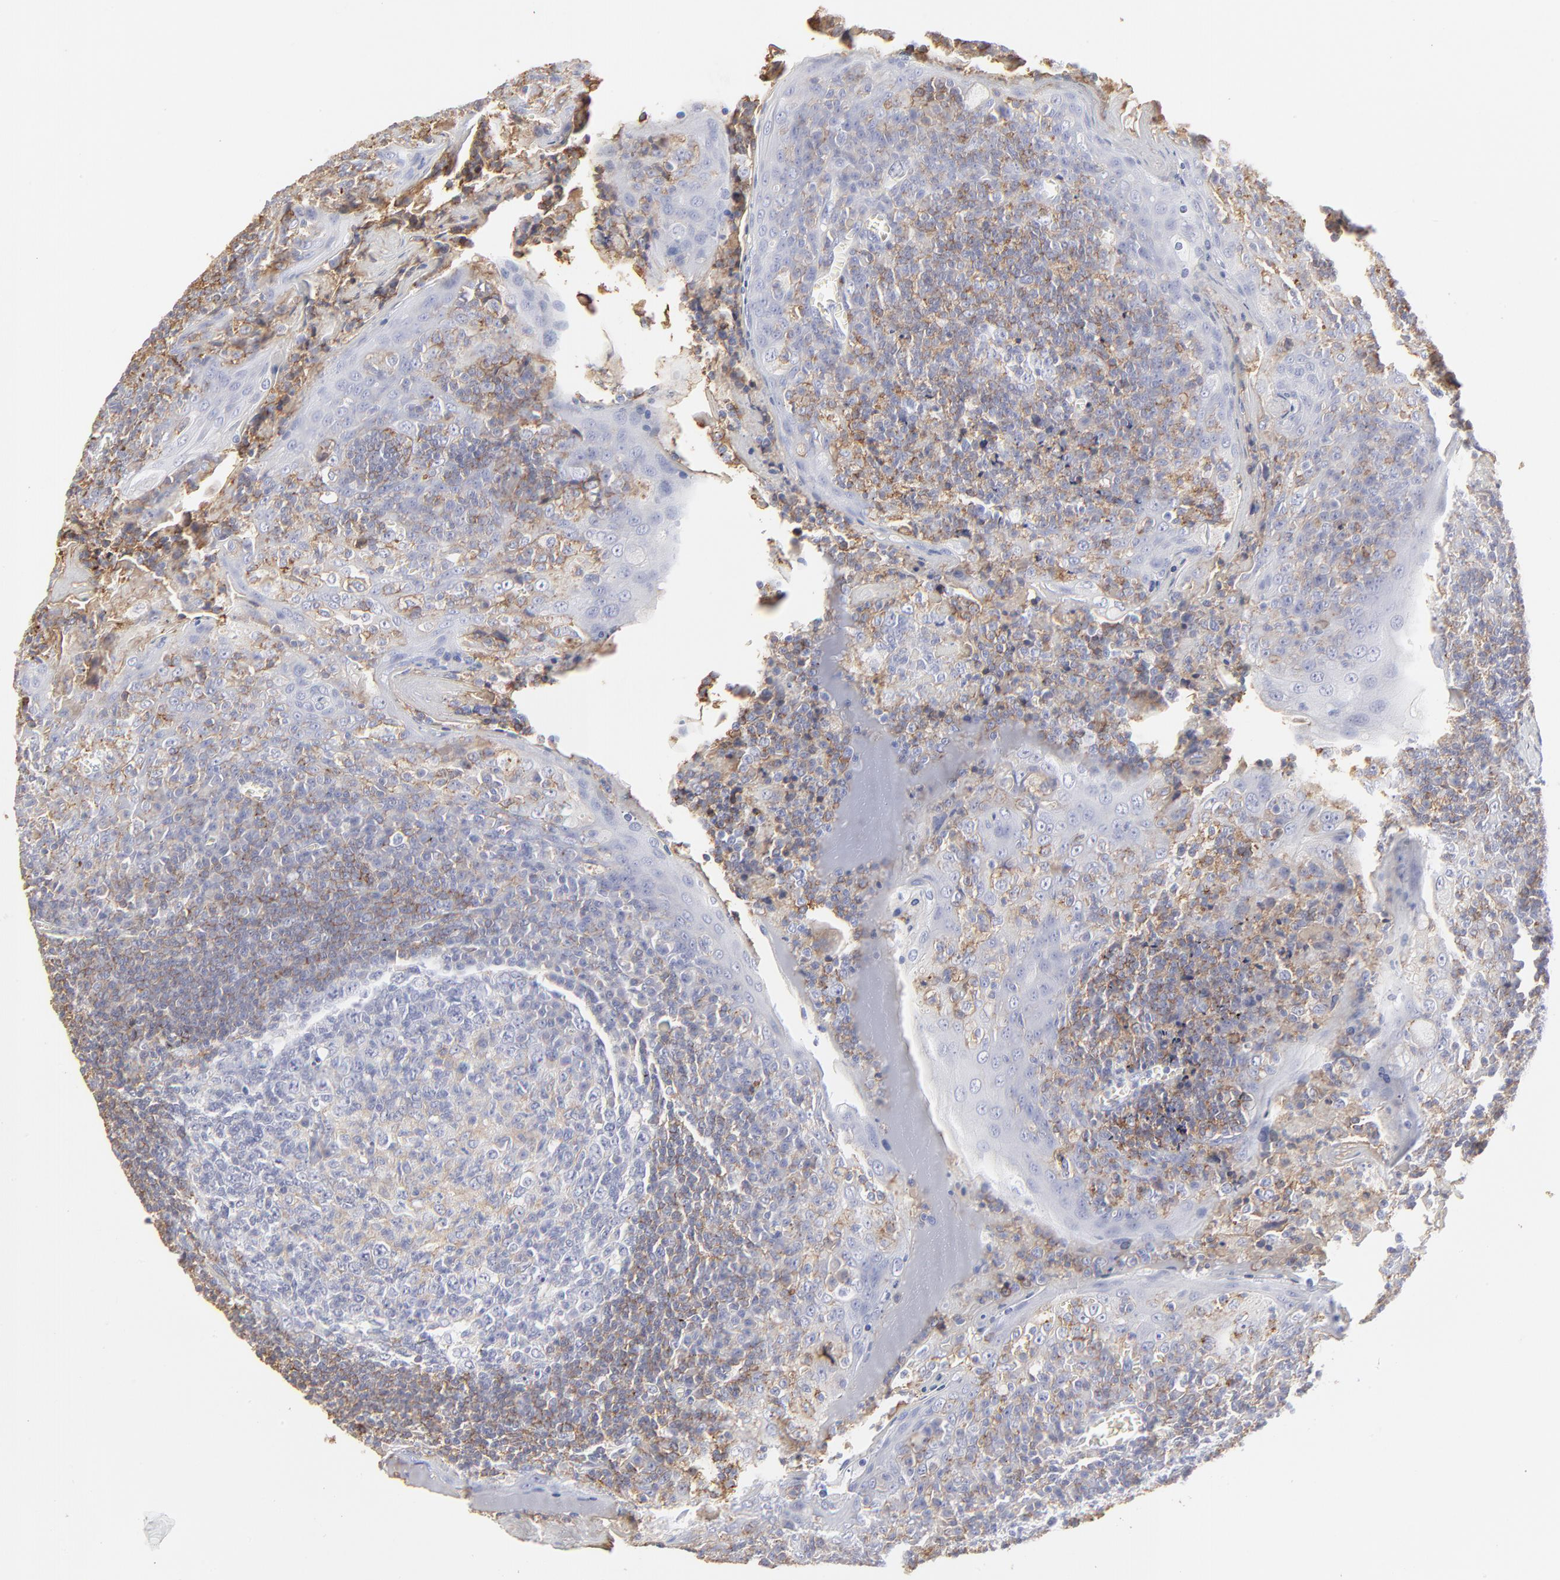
{"staining": {"intensity": "weak", "quantity": "<25%", "location": "cytoplasmic/membranous"}, "tissue": "tonsil", "cell_type": "Germinal center cells", "image_type": "normal", "snomed": [{"axis": "morphology", "description": "Normal tissue, NOS"}, {"axis": "topography", "description": "Tonsil"}], "caption": "A high-resolution image shows IHC staining of unremarkable tonsil, which demonstrates no significant staining in germinal center cells.", "gene": "ANXA6", "patient": {"sex": "male", "age": 31}}